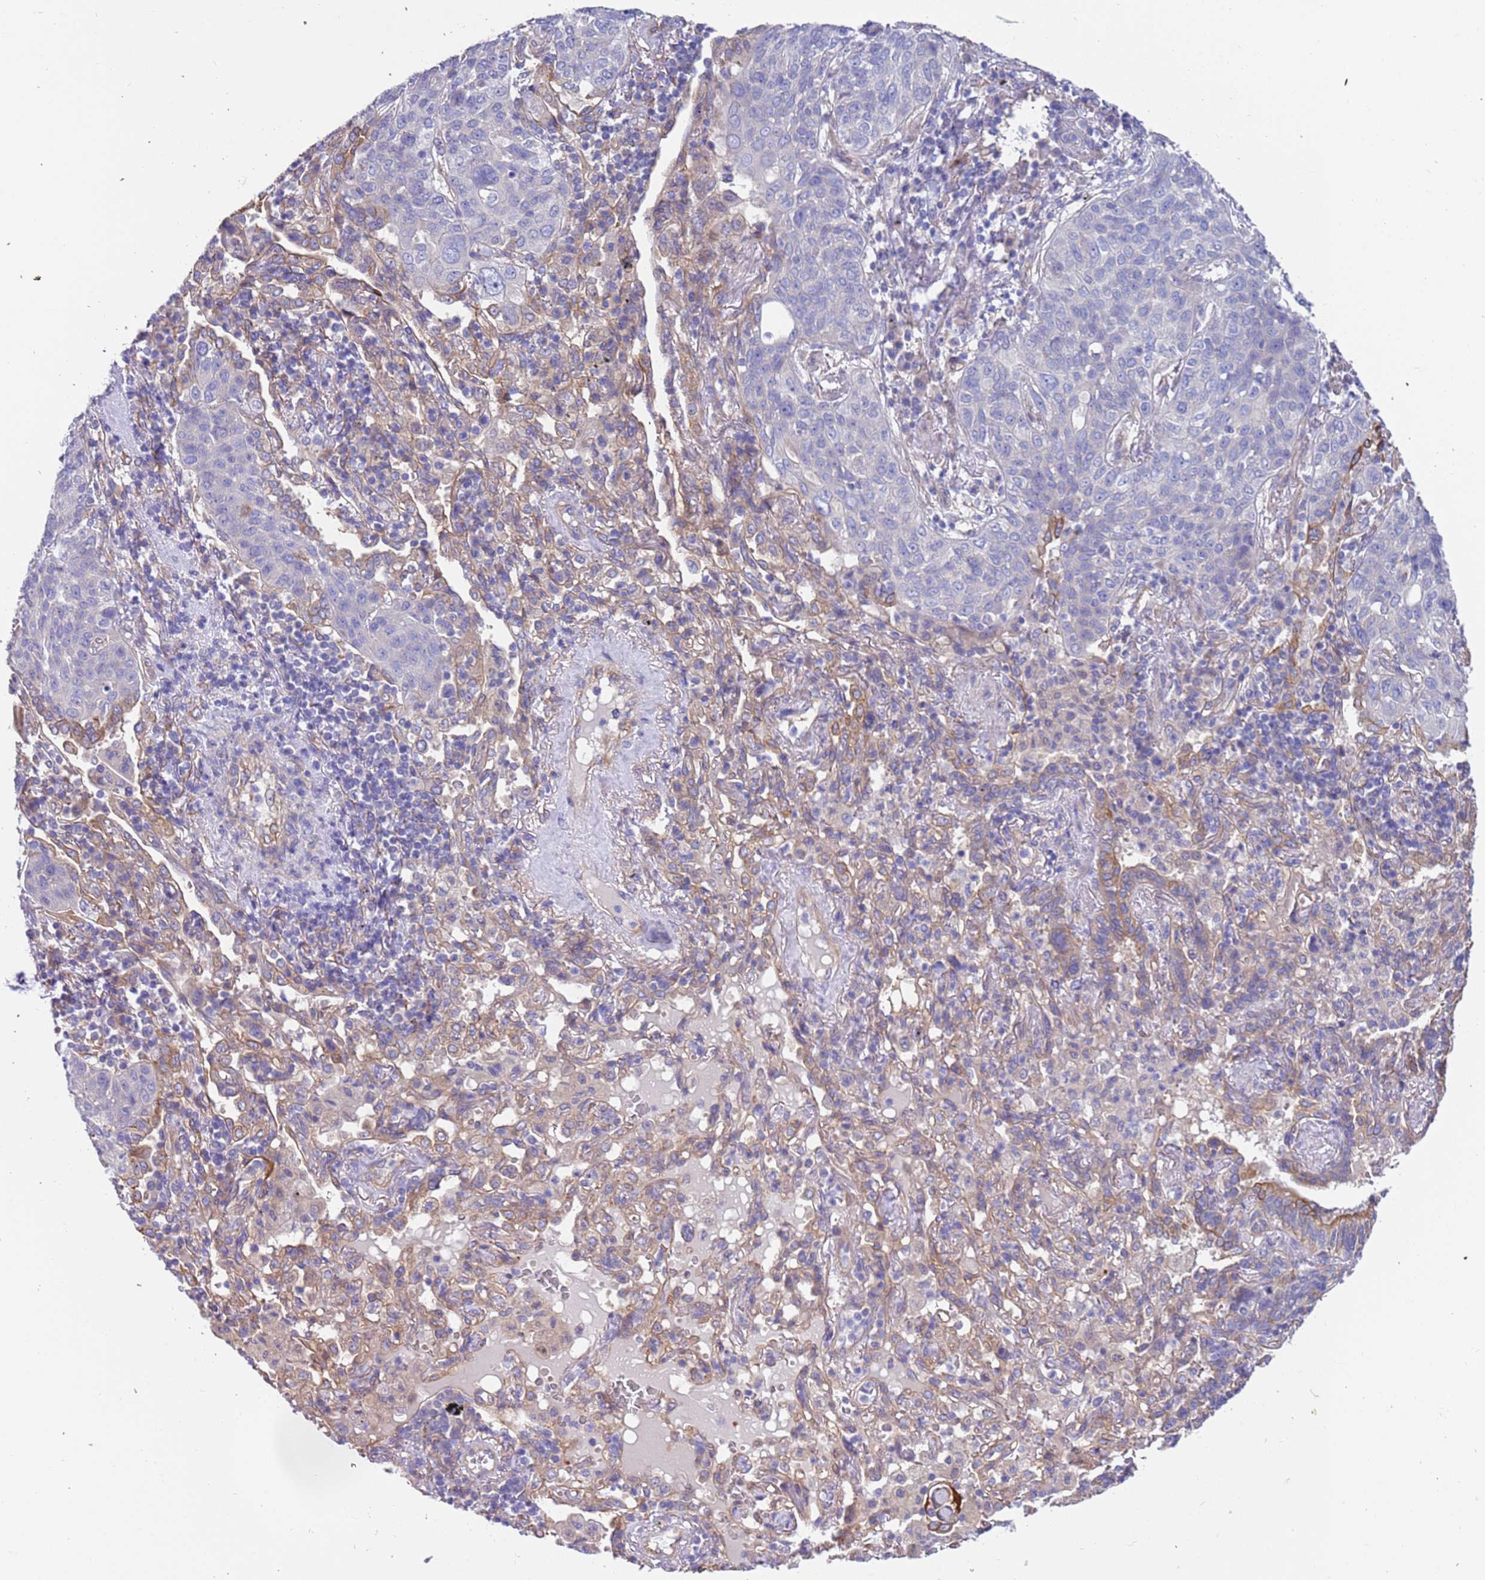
{"staining": {"intensity": "negative", "quantity": "none", "location": "none"}, "tissue": "lung cancer", "cell_type": "Tumor cells", "image_type": "cancer", "snomed": [{"axis": "morphology", "description": "Squamous cell carcinoma, NOS"}, {"axis": "topography", "description": "Lung"}], "caption": "Histopathology image shows no significant protein positivity in tumor cells of lung cancer.", "gene": "LAMB4", "patient": {"sex": "female", "age": 70}}